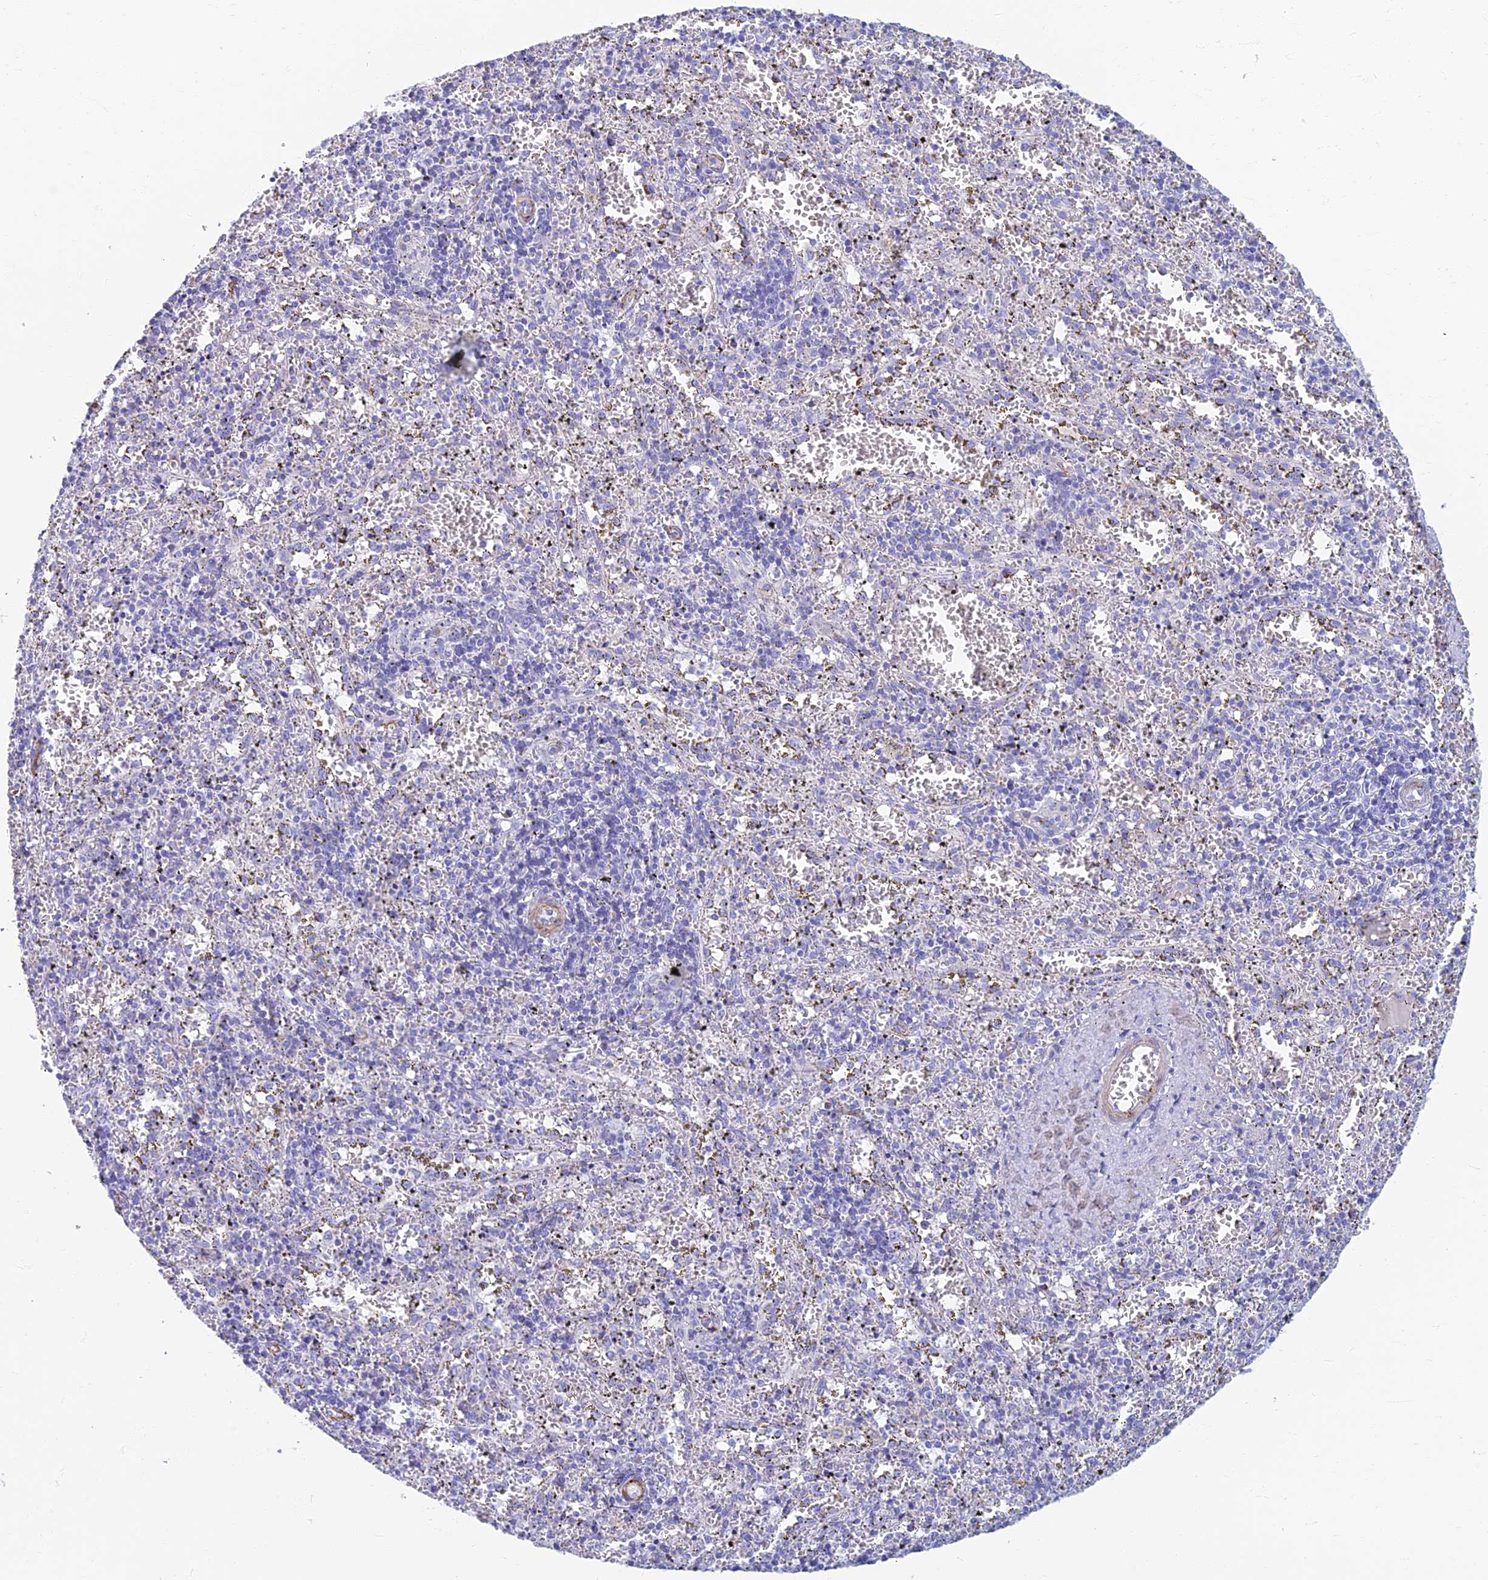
{"staining": {"intensity": "negative", "quantity": "none", "location": "none"}, "tissue": "spleen", "cell_type": "Cells in red pulp", "image_type": "normal", "snomed": [{"axis": "morphology", "description": "Normal tissue, NOS"}, {"axis": "topography", "description": "Spleen"}], "caption": "DAB (3,3'-diaminobenzidine) immunohistochemical staining of unremarkable spleen demonstrates no significant positivity in cells in red pulp.", "gene": "ETFRF1", "patient": {"sex": "male", "age": 11}}